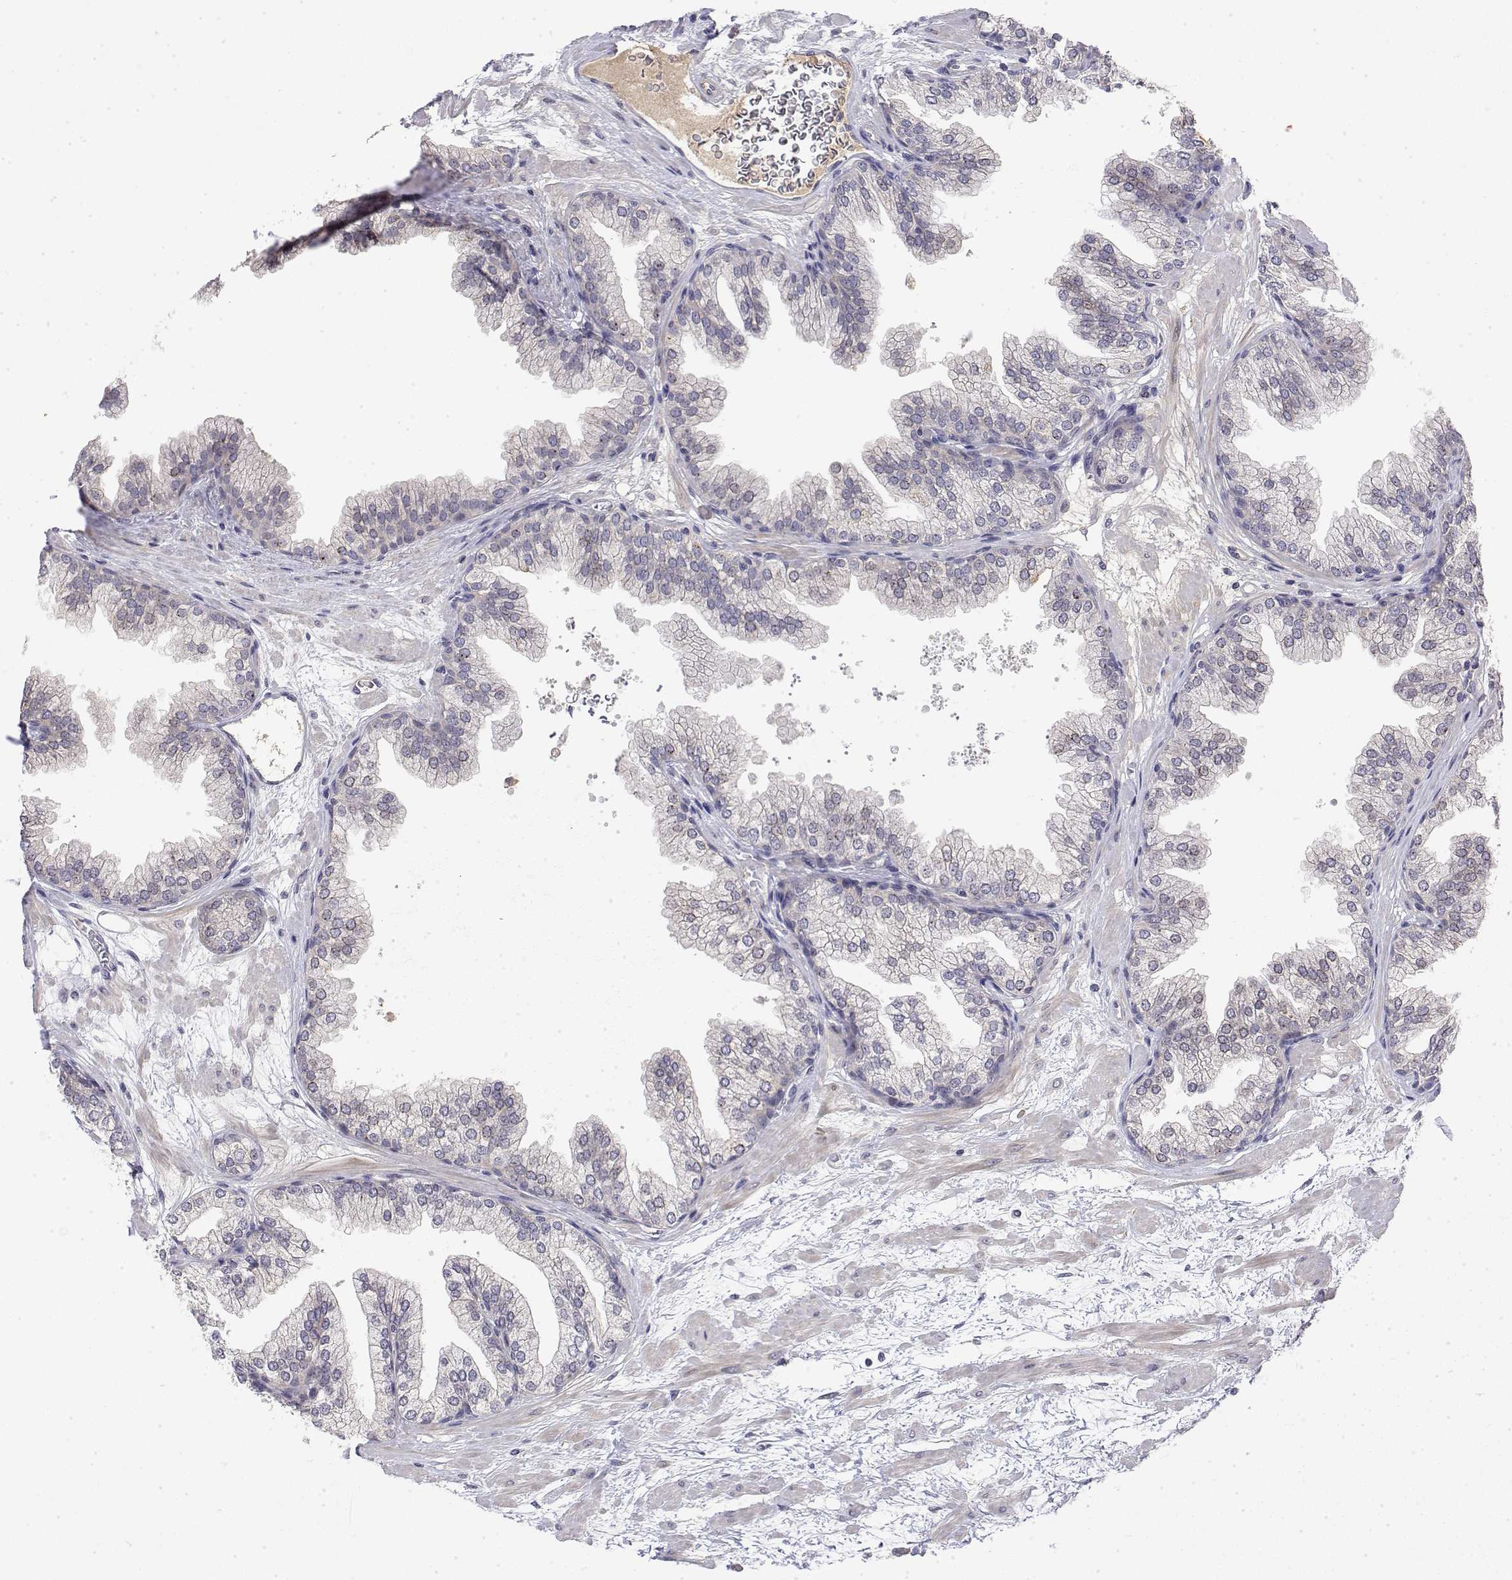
{"staining": {"intensity": "weak", "quantity": "<25%", "location": "cytoplasmic/membranous"}, "tissue": "prostate", "cell_type": "Glandular cells", "image_type": "normal", "snomed": [{"axis": "morphology", "description": "Normal tissue, NOS"}, {"axis": "topography", "description": "Prostate"}], "caption": "Immunohistochemistry of unremarkable prostate shows no expression in glandular cells. The staining was performed using DAB to visualize the protein expression in brown, while the nuclei were stained in blue with hematoxylin (Magnification: 20x).", "gene": "IGFBP4", "patient": {"sex": "male", "age": 37}}